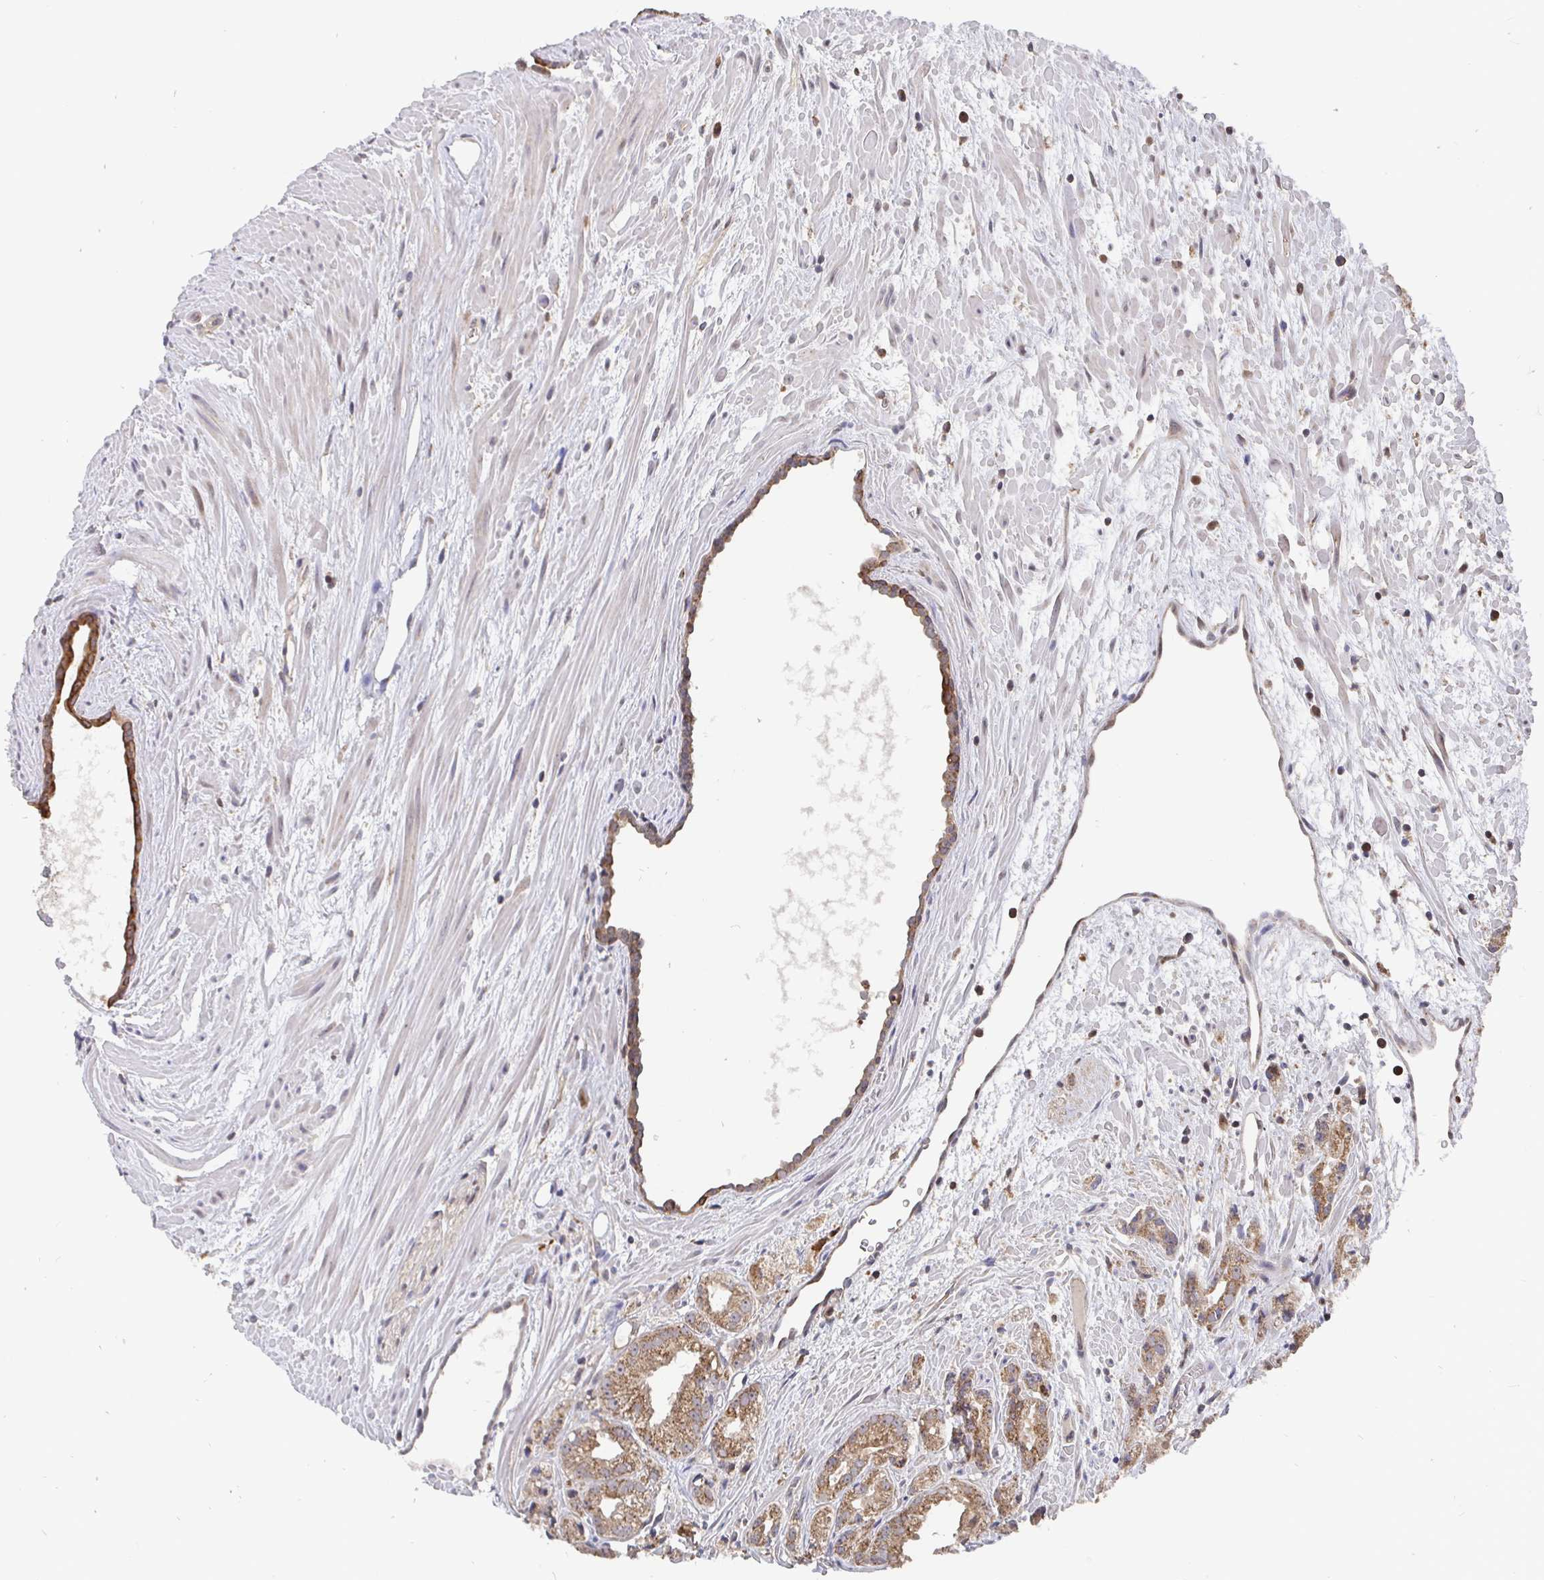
{"staining": {"intensity": "weak", "quantity": ">75%", "location": "cytoplasmic/membranous"}, "tissue": "prostate cancer", "cell_type": "Tumor cells", "image_type": "cancer", "snomed": [{"axis": "morphology", "description": "Adenocarcinoma, High grade"}, {"axis": "topography", "description": "Prostate"}], "caption": "Immunohistochemistry (IHC) micrograph of neoplastic tissue: prostate adenocarcinoma (high-grade) stained using IHC displays low levels of weak protein expression localized specifically in the cytoplasmic/membranous of tumor cells, appearing as a cytoplasmic/membranous brown color.", "gene": "PDF", "patient": {"sex": "male", "age": 68}}